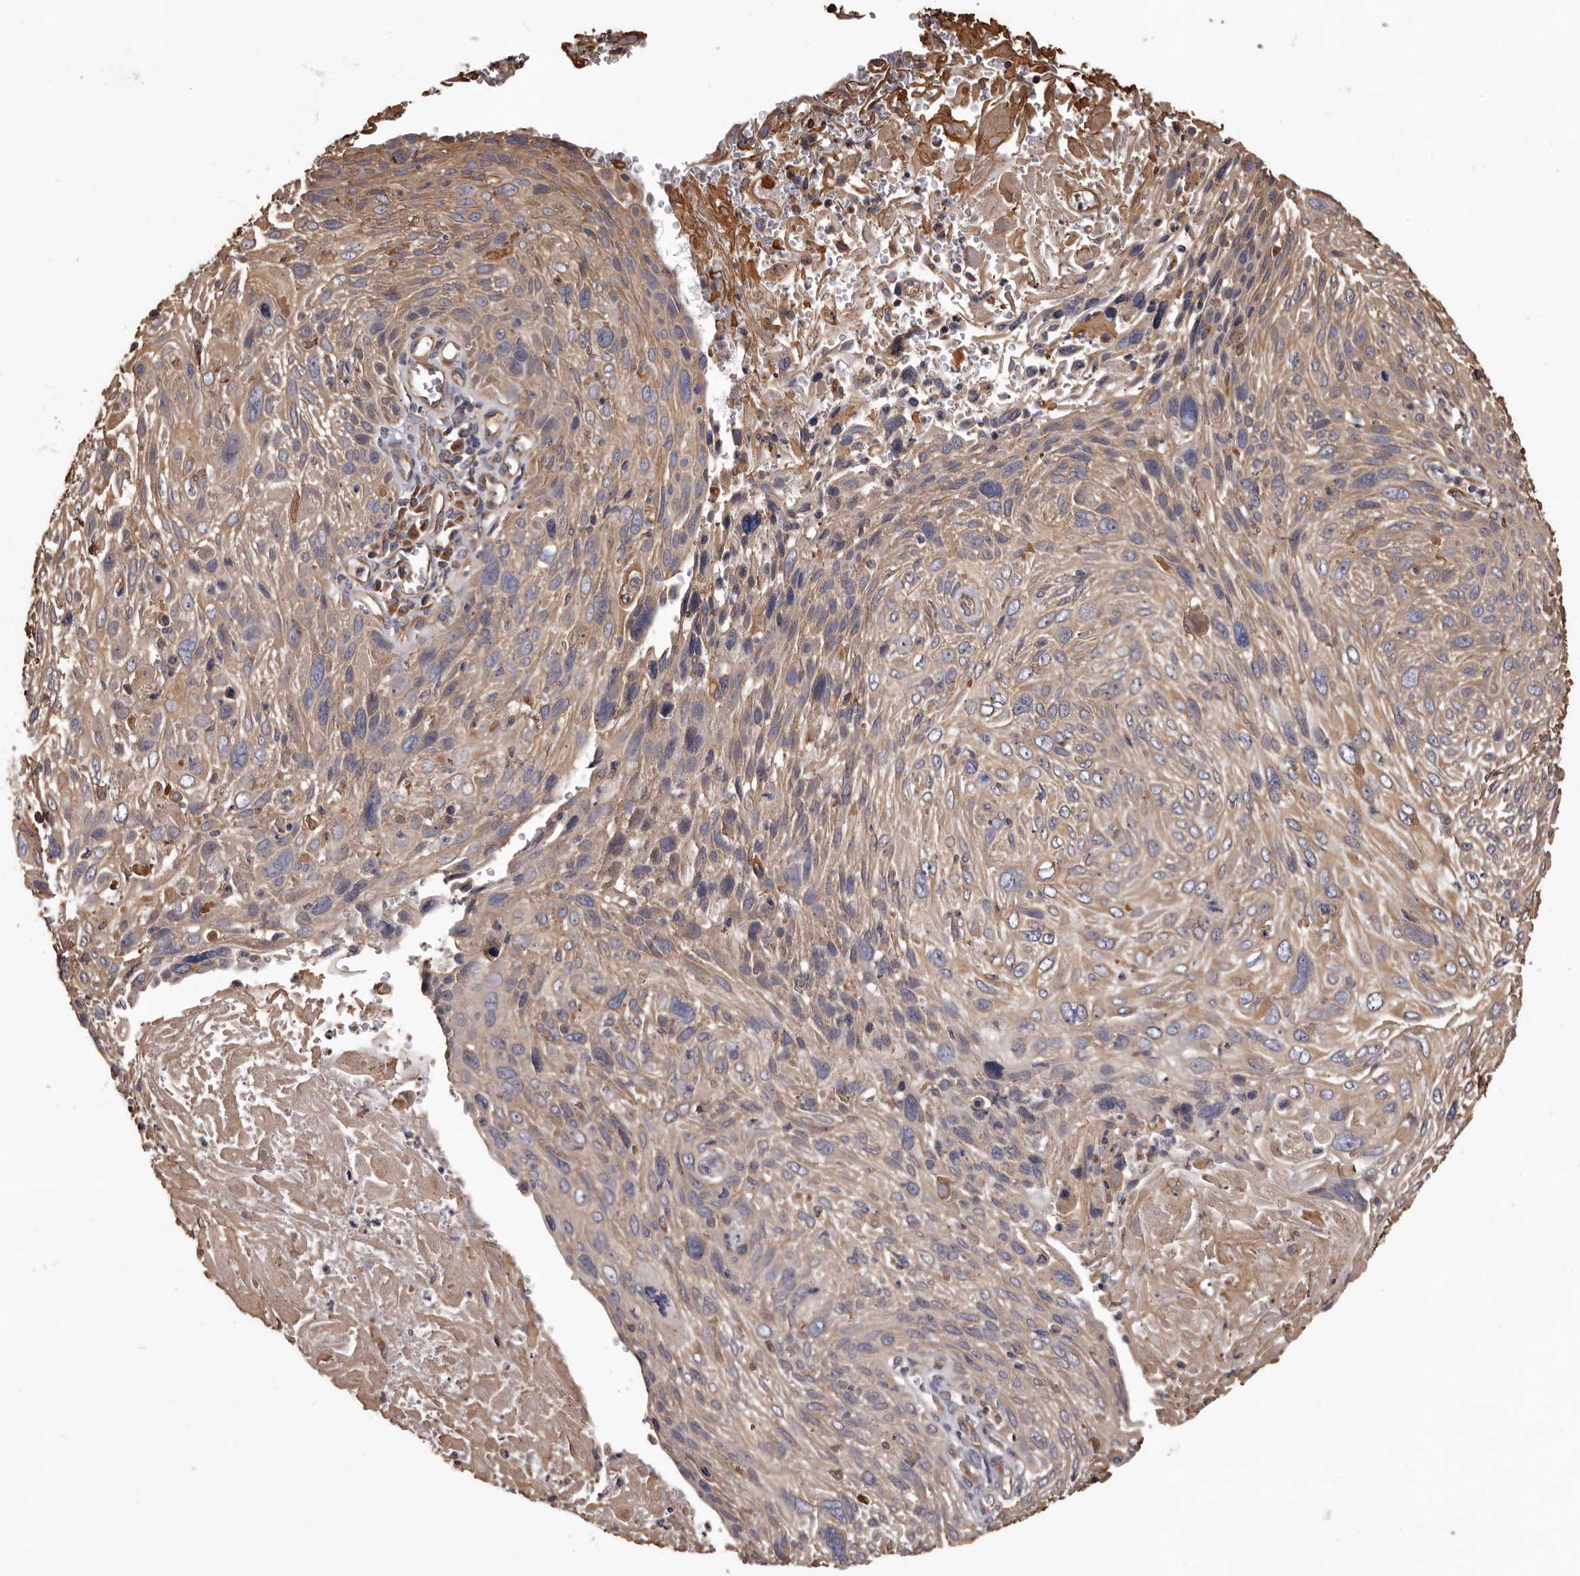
{"staining": {"intensity": "weak", "quantity": ">75%", "location": "cytoplasmic/membranous"}, "tissue": "cervical cancer", "cell_type": "Tumor cells", "image_type": "cancer", "snomed": [{"axis": "morphology", "description": "Squamous cell carcinoma, NOS"}, {"axis": "topography", "description": "Cervix"}], "caption": "Protein expression analysis of human squamous cell carcinoma (cervical) reveals weak cytoplasmic/membranous staining in about >75% of tumor cells.", "gene": "CEP104", "patient": {"sex": "female", "age": 51}}